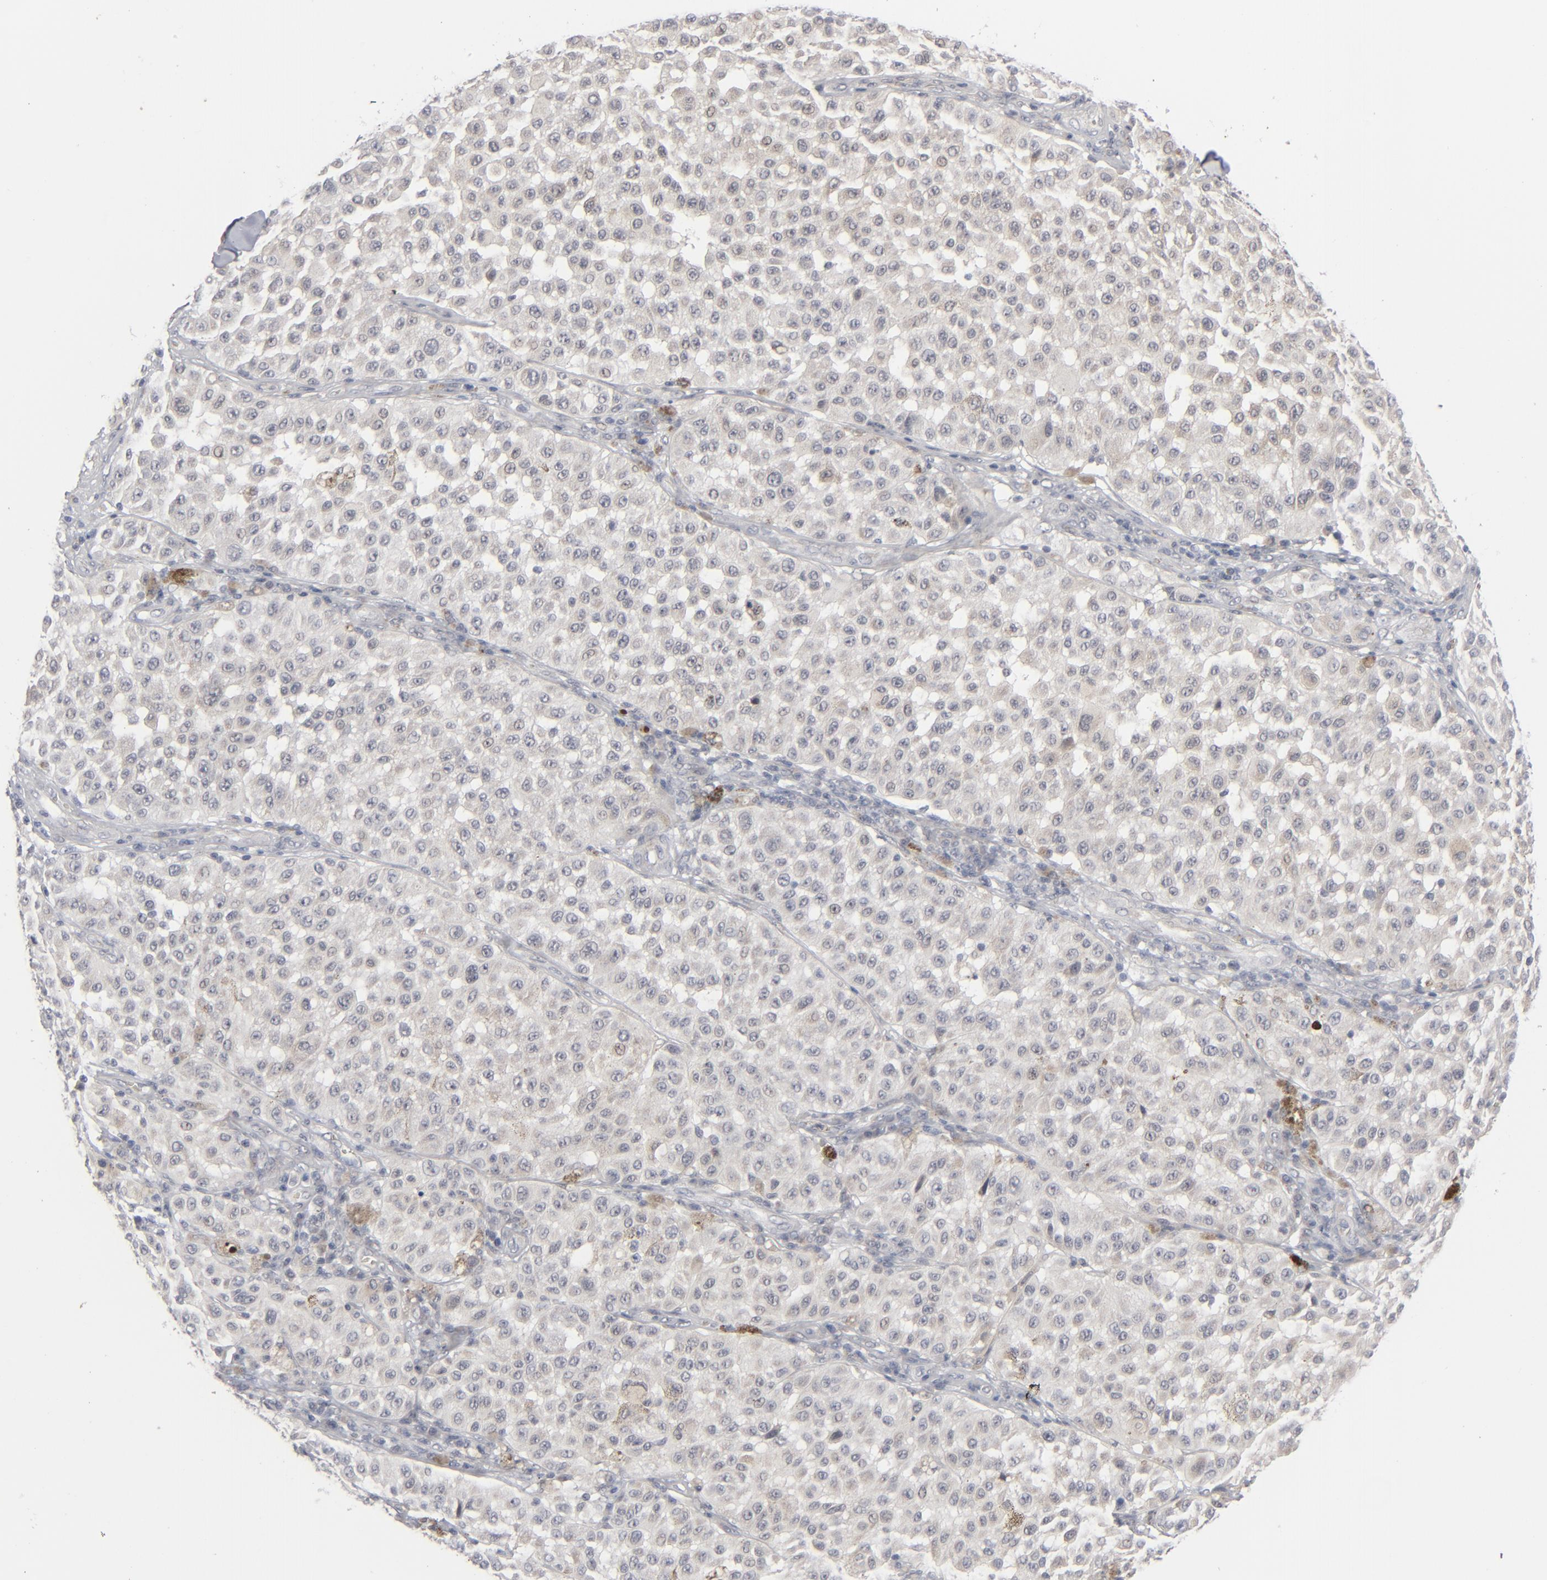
{"staining": {"intensity": "negative", "quantity": "none", "location": "none"}, "tissue": "melanoma", "cell_type": "Tumor cells", "image_type": "cancer", "snomed": [{"axis": "morphology", "description": "Malignant melanoma, NOS"}, {"axis": "topography", "description": "Skin"}], "caption": "This is an immunohistochemistry (IHC) image of human melanoma. There is no positivity in tumor cells.", "gene": "POF1B", "patient": {"sex": "female", "age": 64}}